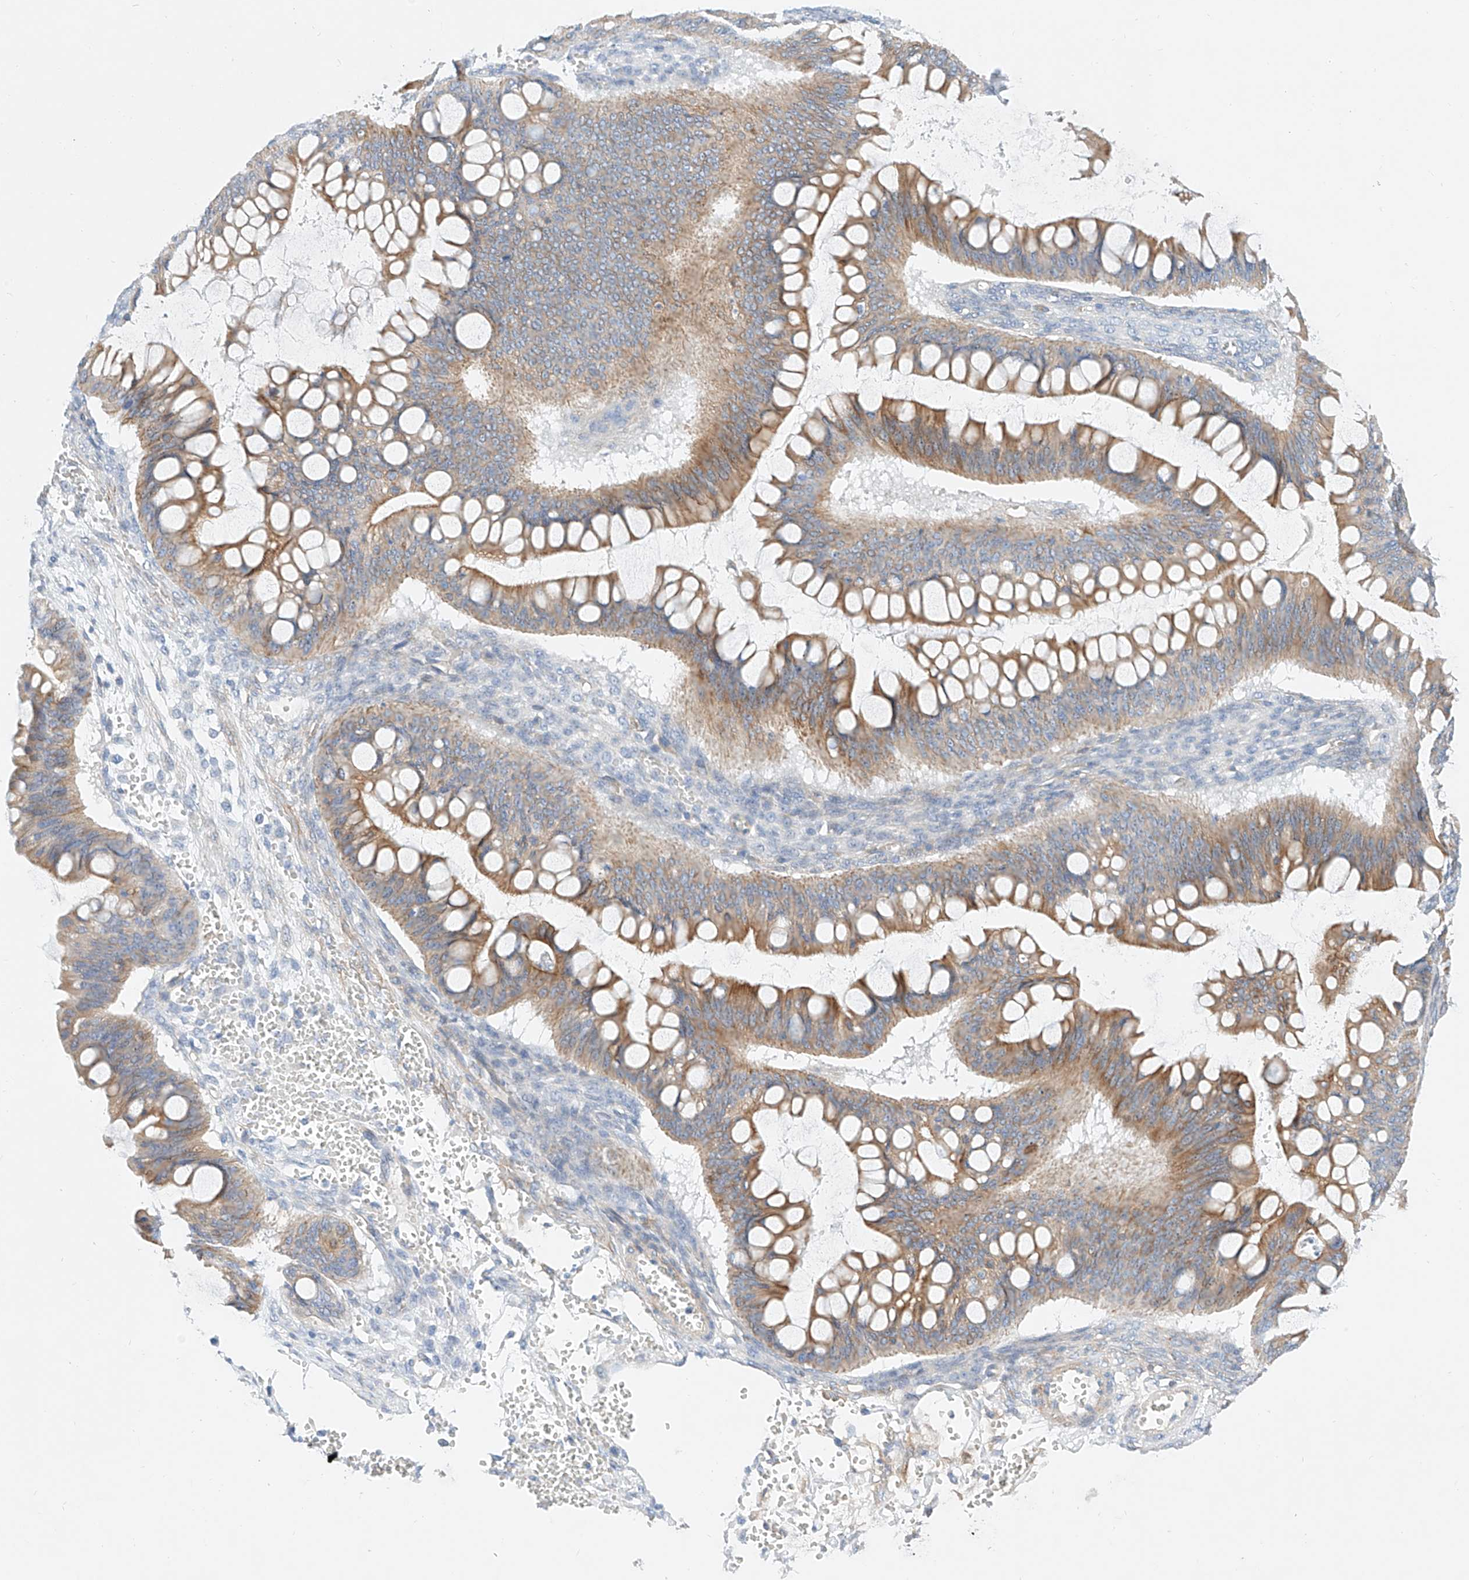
{"staining": {"intensity": "moderate", "quantity": ">75%", "location": "cytoplasmic/membranous"}, "tissue": "ovarian cancer", "cell_type": "Tumor cells", "image_type": "cancer", "snomed": [{"axis": "morphology", "description": "Cystadenocarcinoma, mucinous, NOS"}, {"axis": "topography", "description": "Ovary"}], "caption": "Mucinous cystadenocarcinoma (ovarian) was stained to show a protein in brown. There is medium levels of moderate cytoplasmic/membranous positivity in about >75% of tumor cells. The protein of interest is stained brown, and the nuclei are stained in blue (DAB (3,3'-diaminobenzidine) IHC with brightfield microscopy, high magnification).", "gene": "SBSPON", "patient": {"sex": "female", "age": 73}}